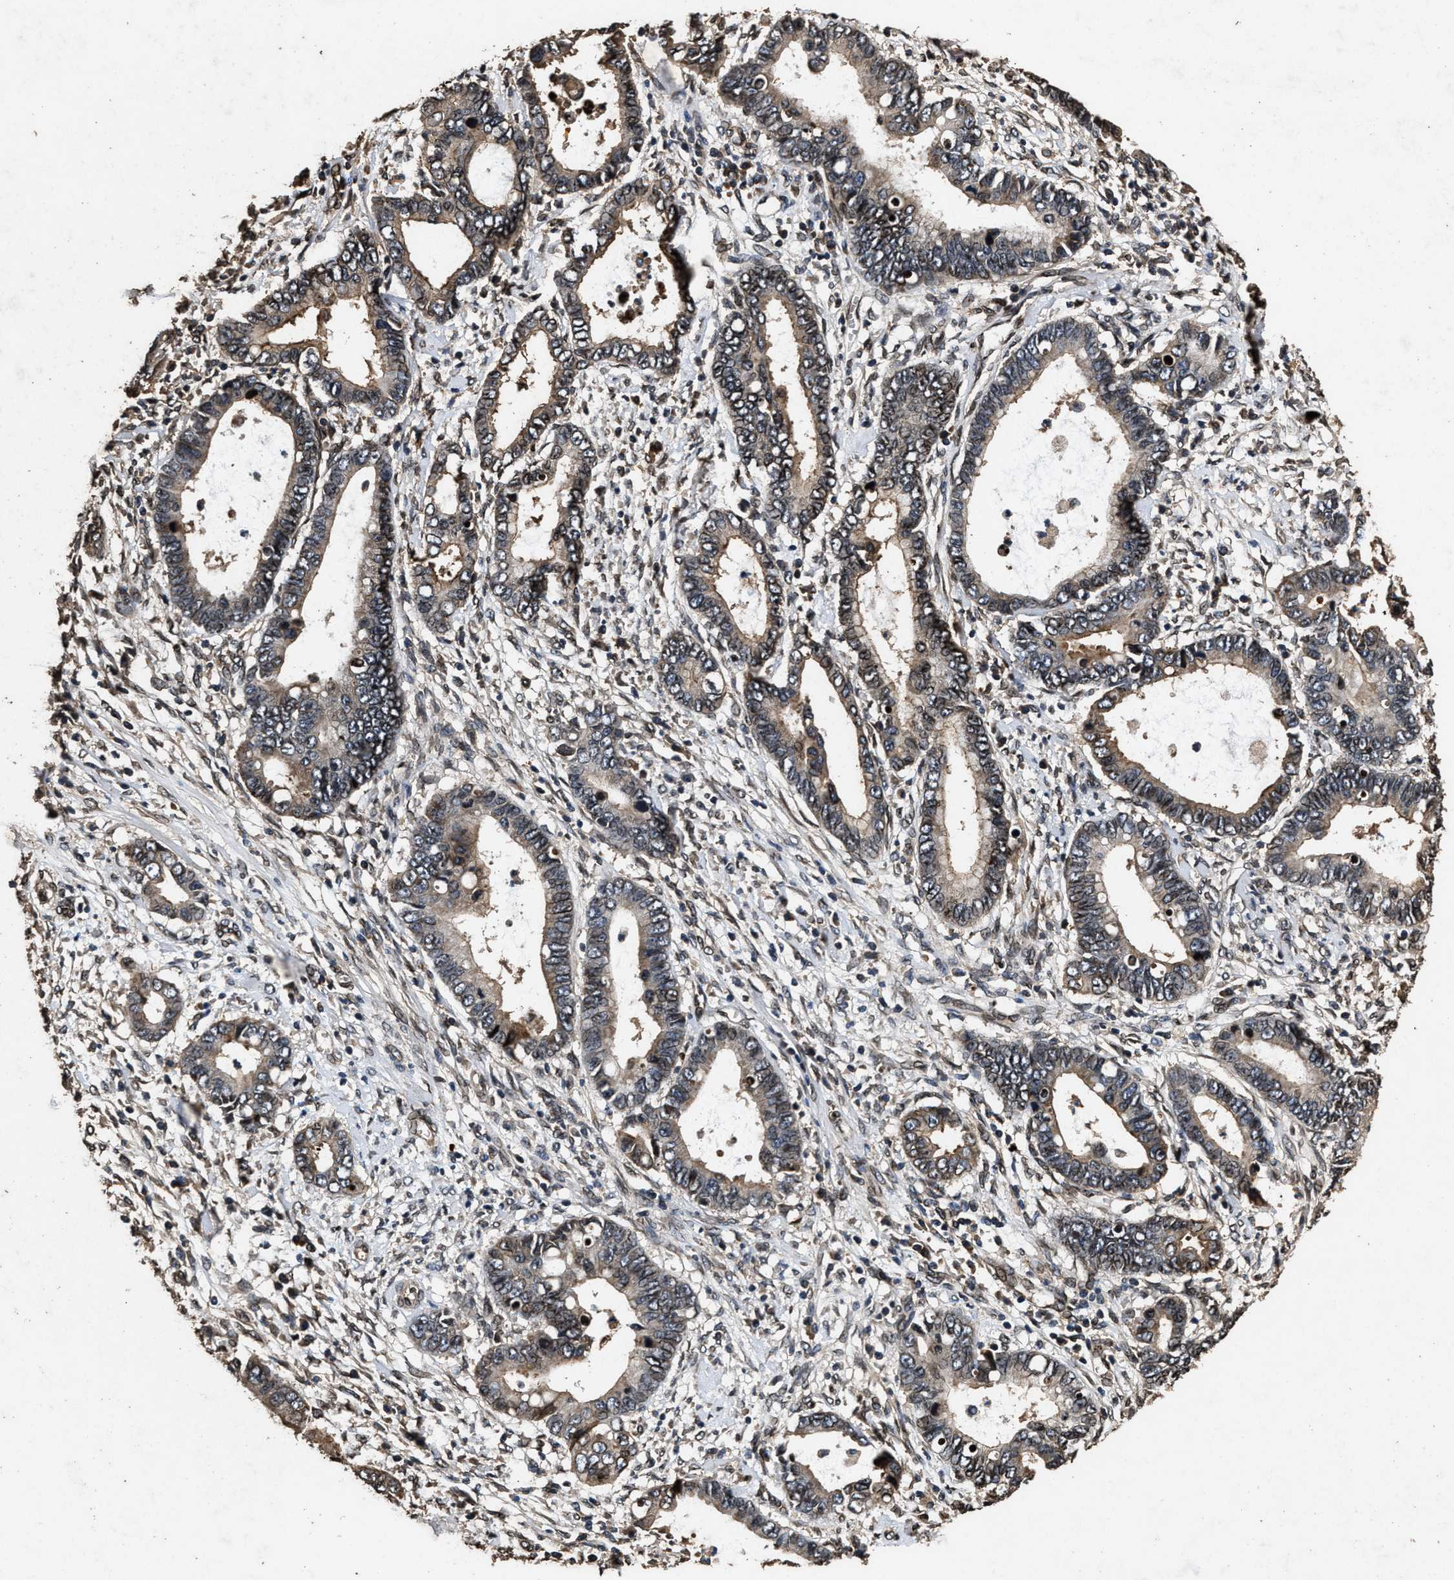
{"staining": {"intensity": "moderate", "quantity": "25%-75%", "location": "cytoplasmic/membranous"}, "tissue": "cervical cancer", "cell_type": "Tumor cells", "image_type": "cancer", "snomed": [{"axis": "morphology", "description": "Adenocarcinoma, NOS"}, {"axis": "topography", "description": "Cervix"}], "caption": "Cervical adenocarcinoma stained with DAB IHC shows medium levels of moderate cytoplasmic/membranous positivity in about 25%-75% of tumor cells.", "gene": "ACCS", "patient": {"sex": "female", "age": 44}}